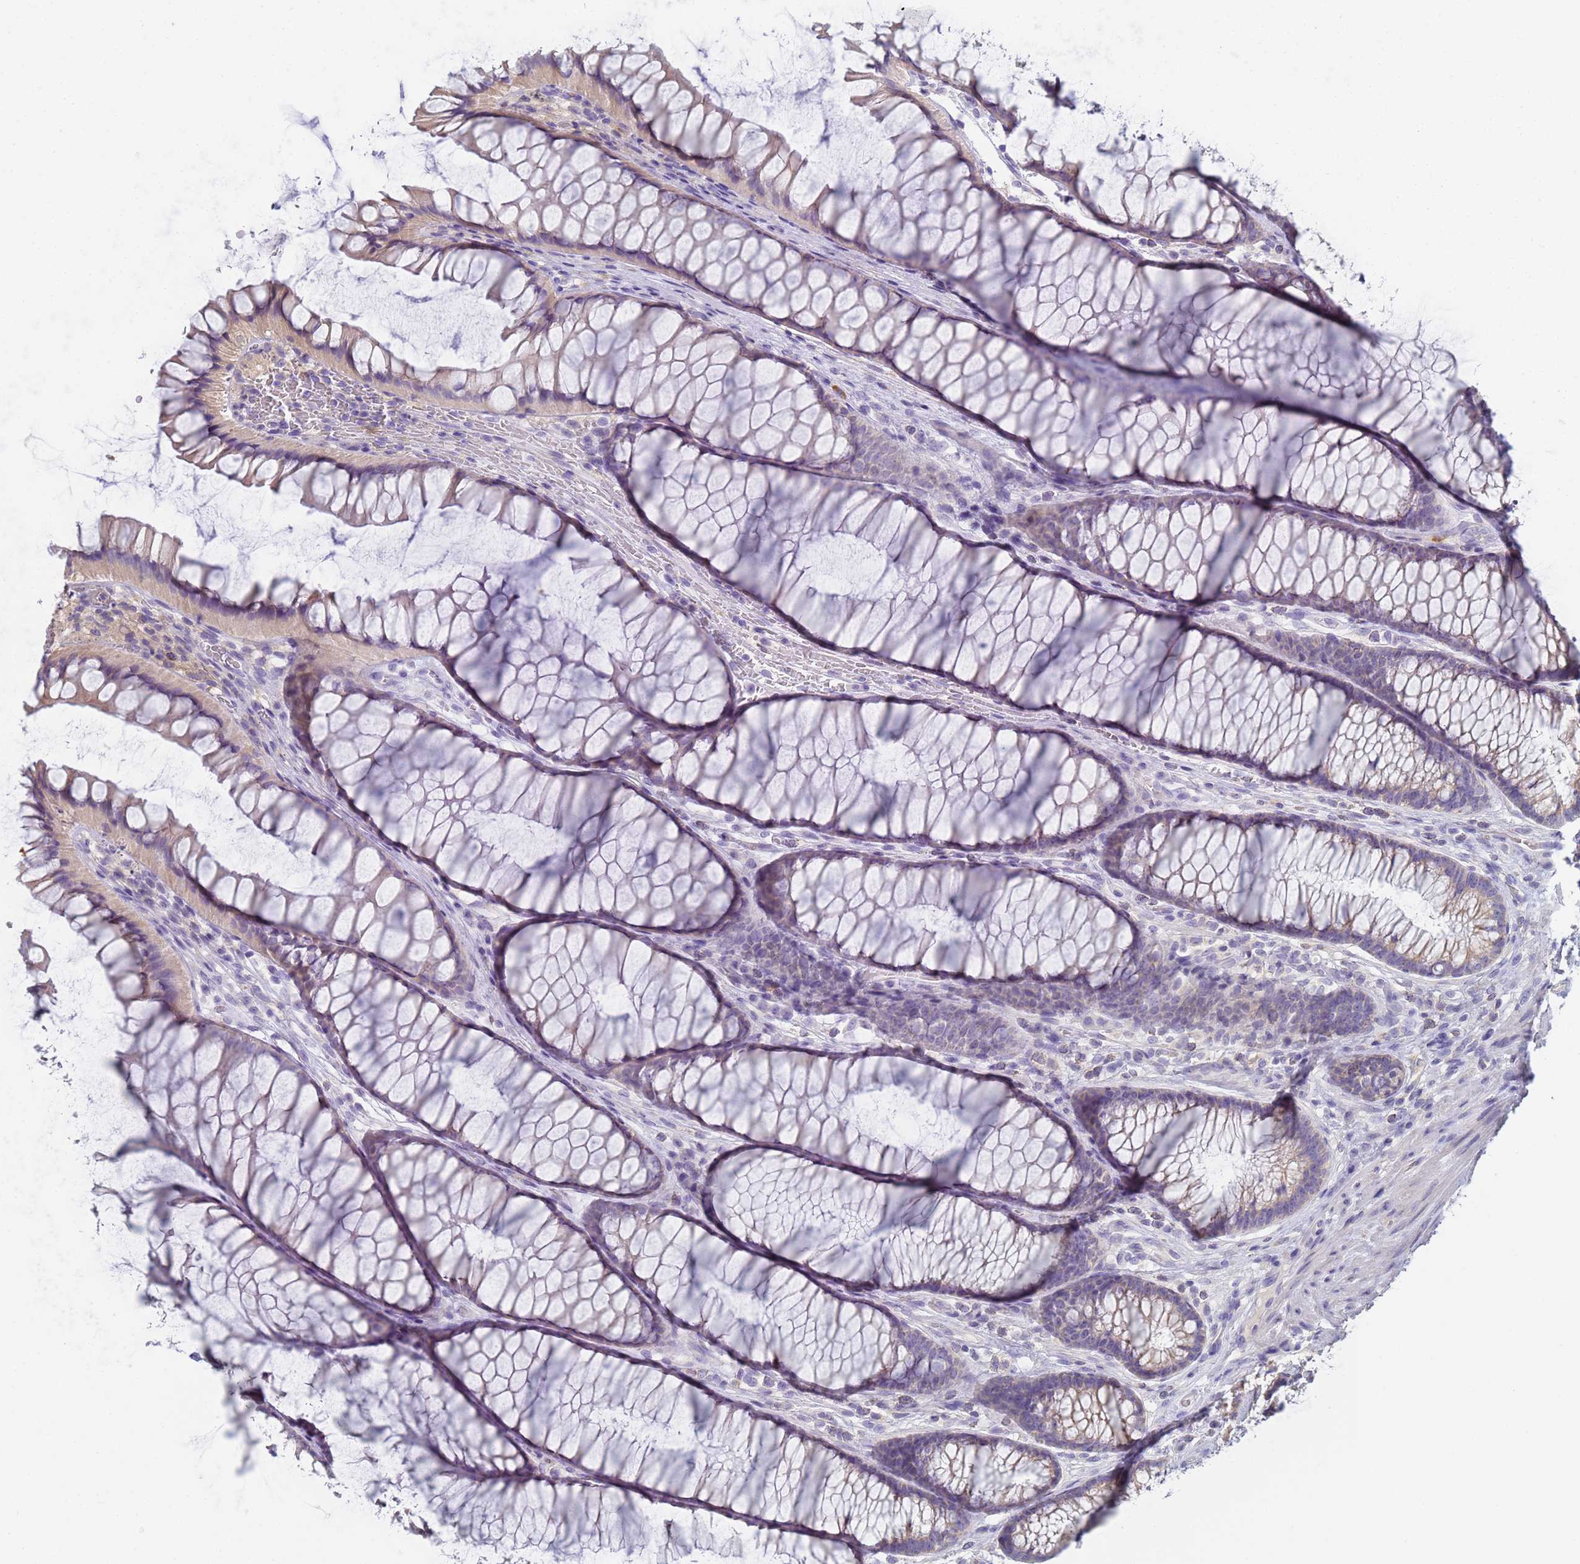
{"staining": {"intensity": "weak", "quantity": "25%-75%", "location": "cytoplasmic/membranous"}, "tissue": "colon", "cell_type": "Endothelial cells", "image_type": "normal", "snomed": [{"axis": "morphology", "description": "Normal tissue, NOS"}, {"axis": "topography", "description": "Colon"}], "caption": "Normal colon shows weak cytoplasmic/membranous staining in about 25%-75% of endothelial cells Using DAB (brown) and hematoxylin (blue) stains, captured at high magnification using brightfield microscopy..", "gene": "CR1", "patient": {"sex": "female", "age": 82}}